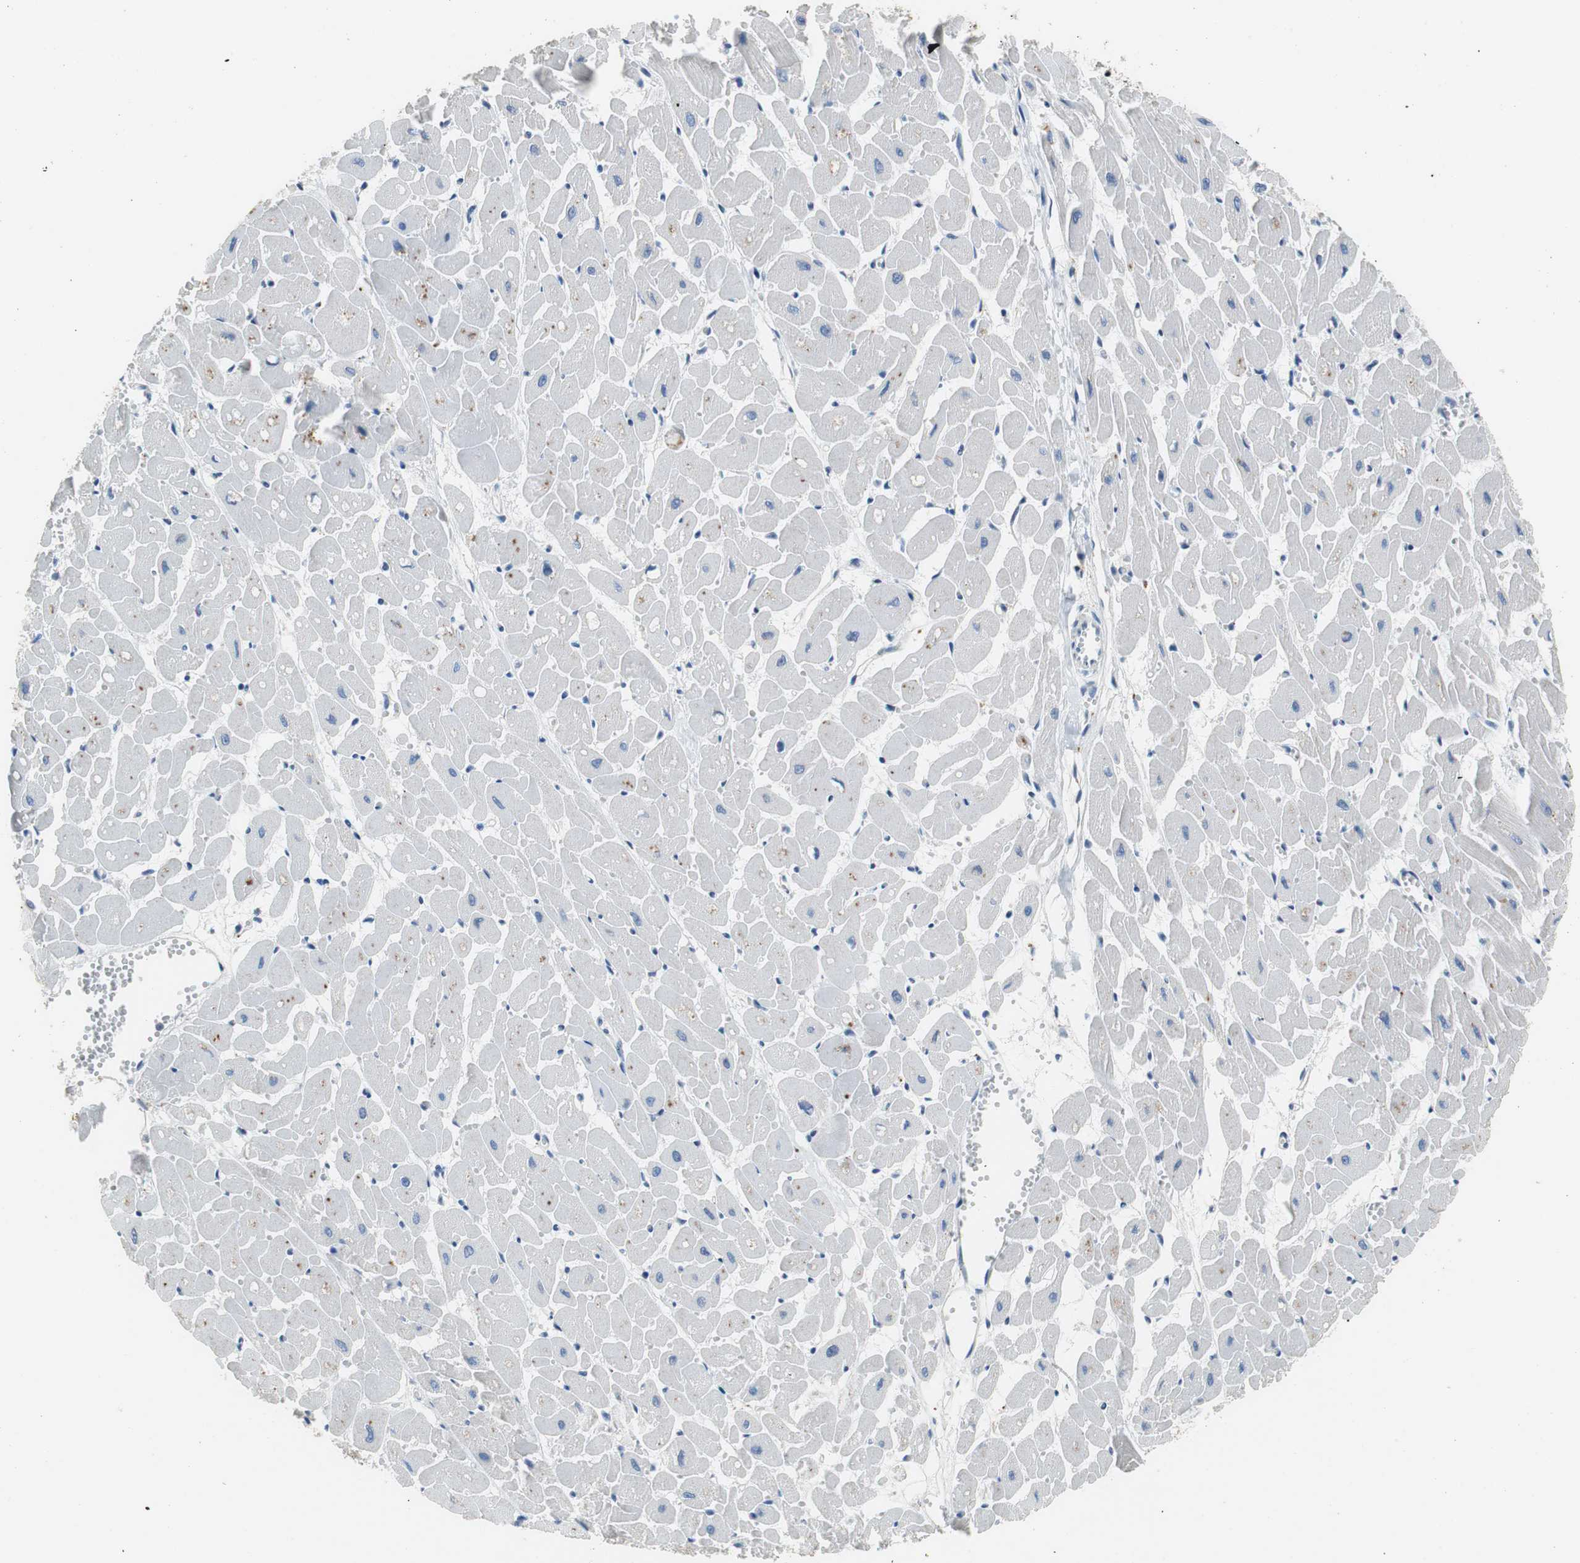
{"staining": {"intensity": "negative", "quantity": "none", "location": "none"}, "tissue": "heart muscle", "cell_type": "Cardiomyocytes", "image_type": "normal", "snomed": [{"axis": "morphology", "description": "Normal tissue, NOS"}, {"axis": "topography", "description": "Heart"}], "caption": "Immunohistochemical staining of normal human heart muscle shows no significant positivity in cardiomyocytes.", "gene": "GSDMD", "patient": {"sex": "female", "age": 19}}